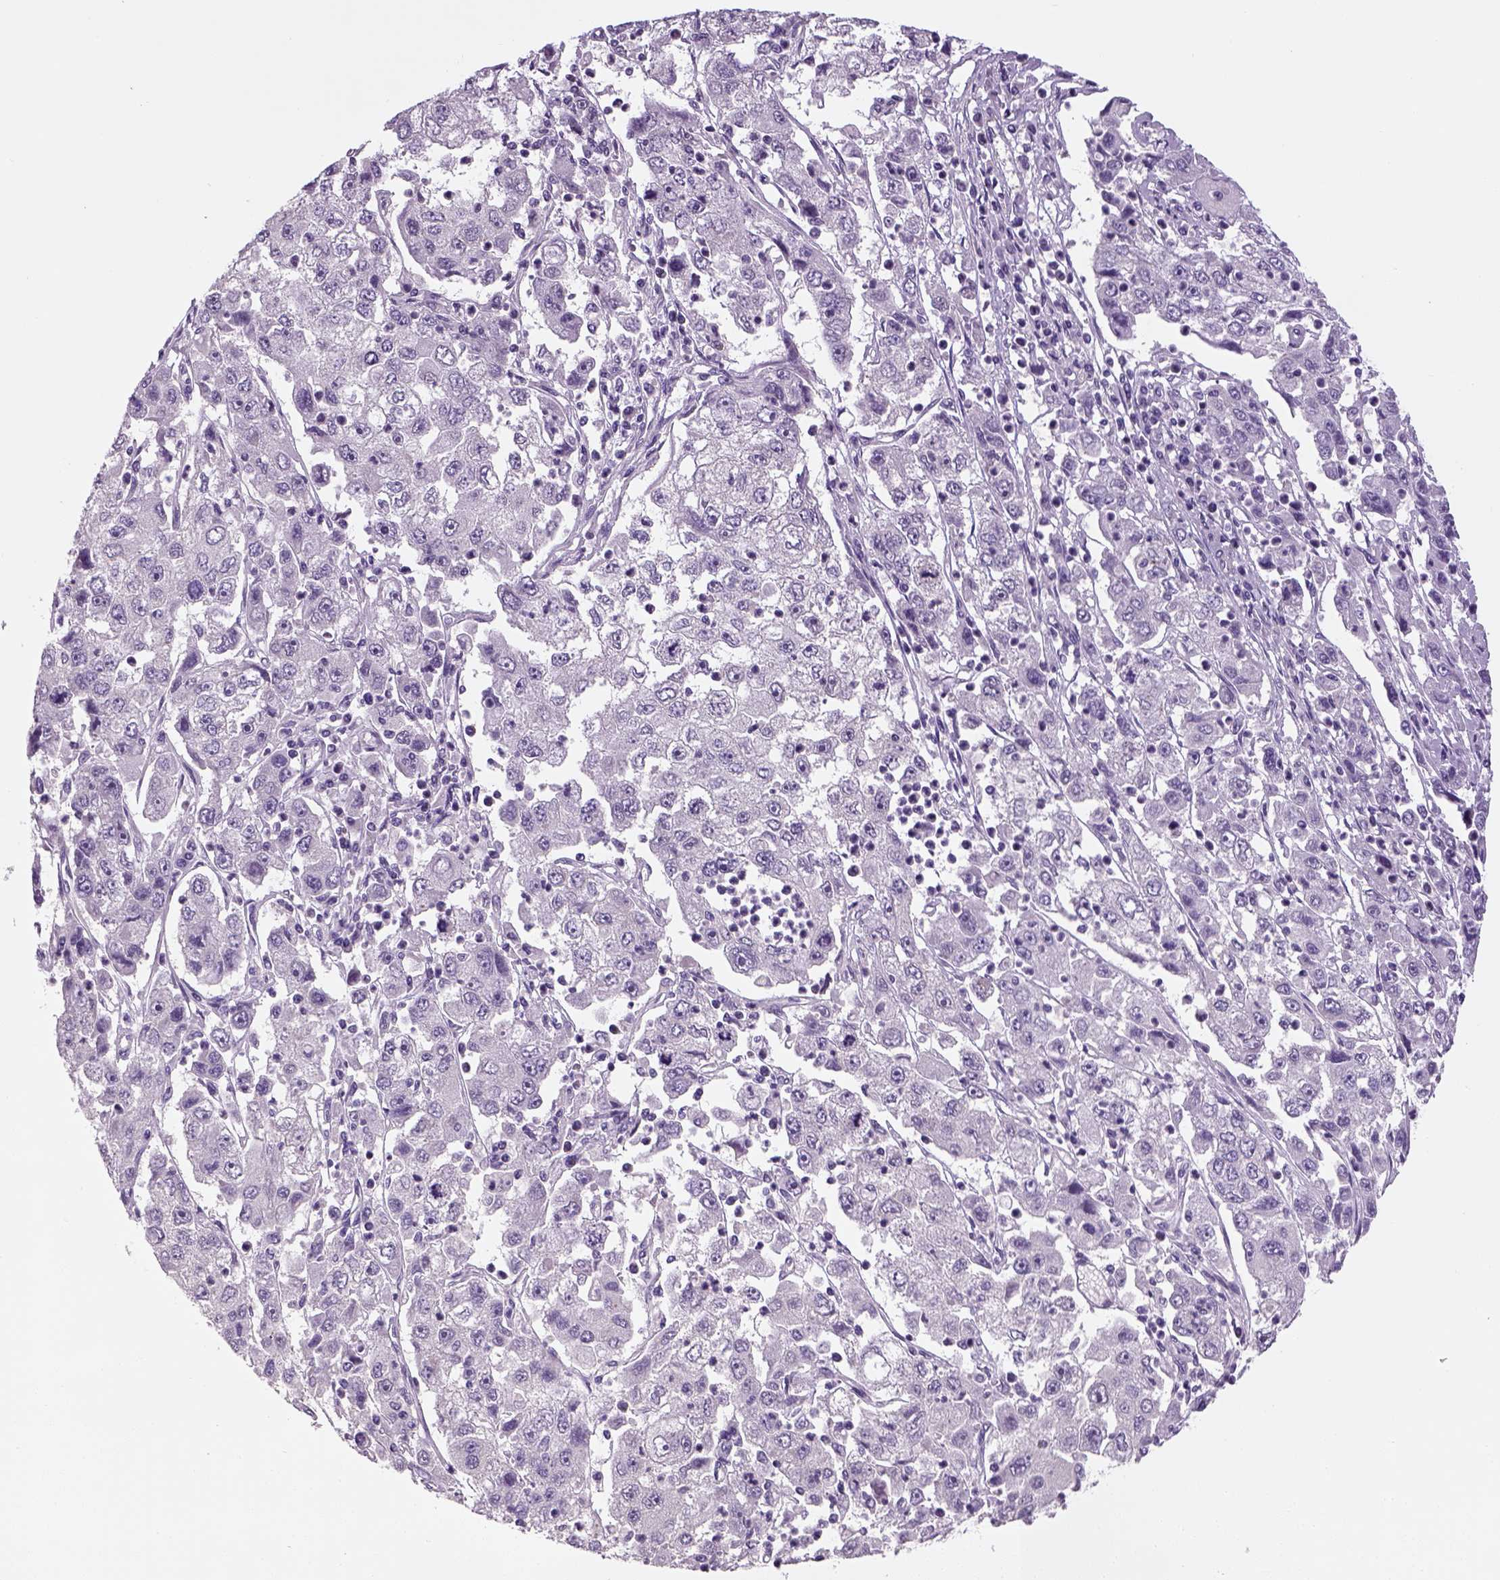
{"staining": {"intensity": "negative", "quantity": "none", "location": "none"}, "tissue": "cervical cancer", "cell_type": "Tumor cells", "image_type": "cancer", "snomed": [{"axis": "morphology", "description": "Squamous cell carcinoma, NOS"}, {"axis": "topography", "description": "Cervix"}], "caption": "Tumor cells are negative for brown protein staining in squamous cell carcinoma (cervical). (DAB immunohistochemistry (IHC), high magnification).", "gene": "ELOVL3", "patient": {"sex": "female", "age": 36}}